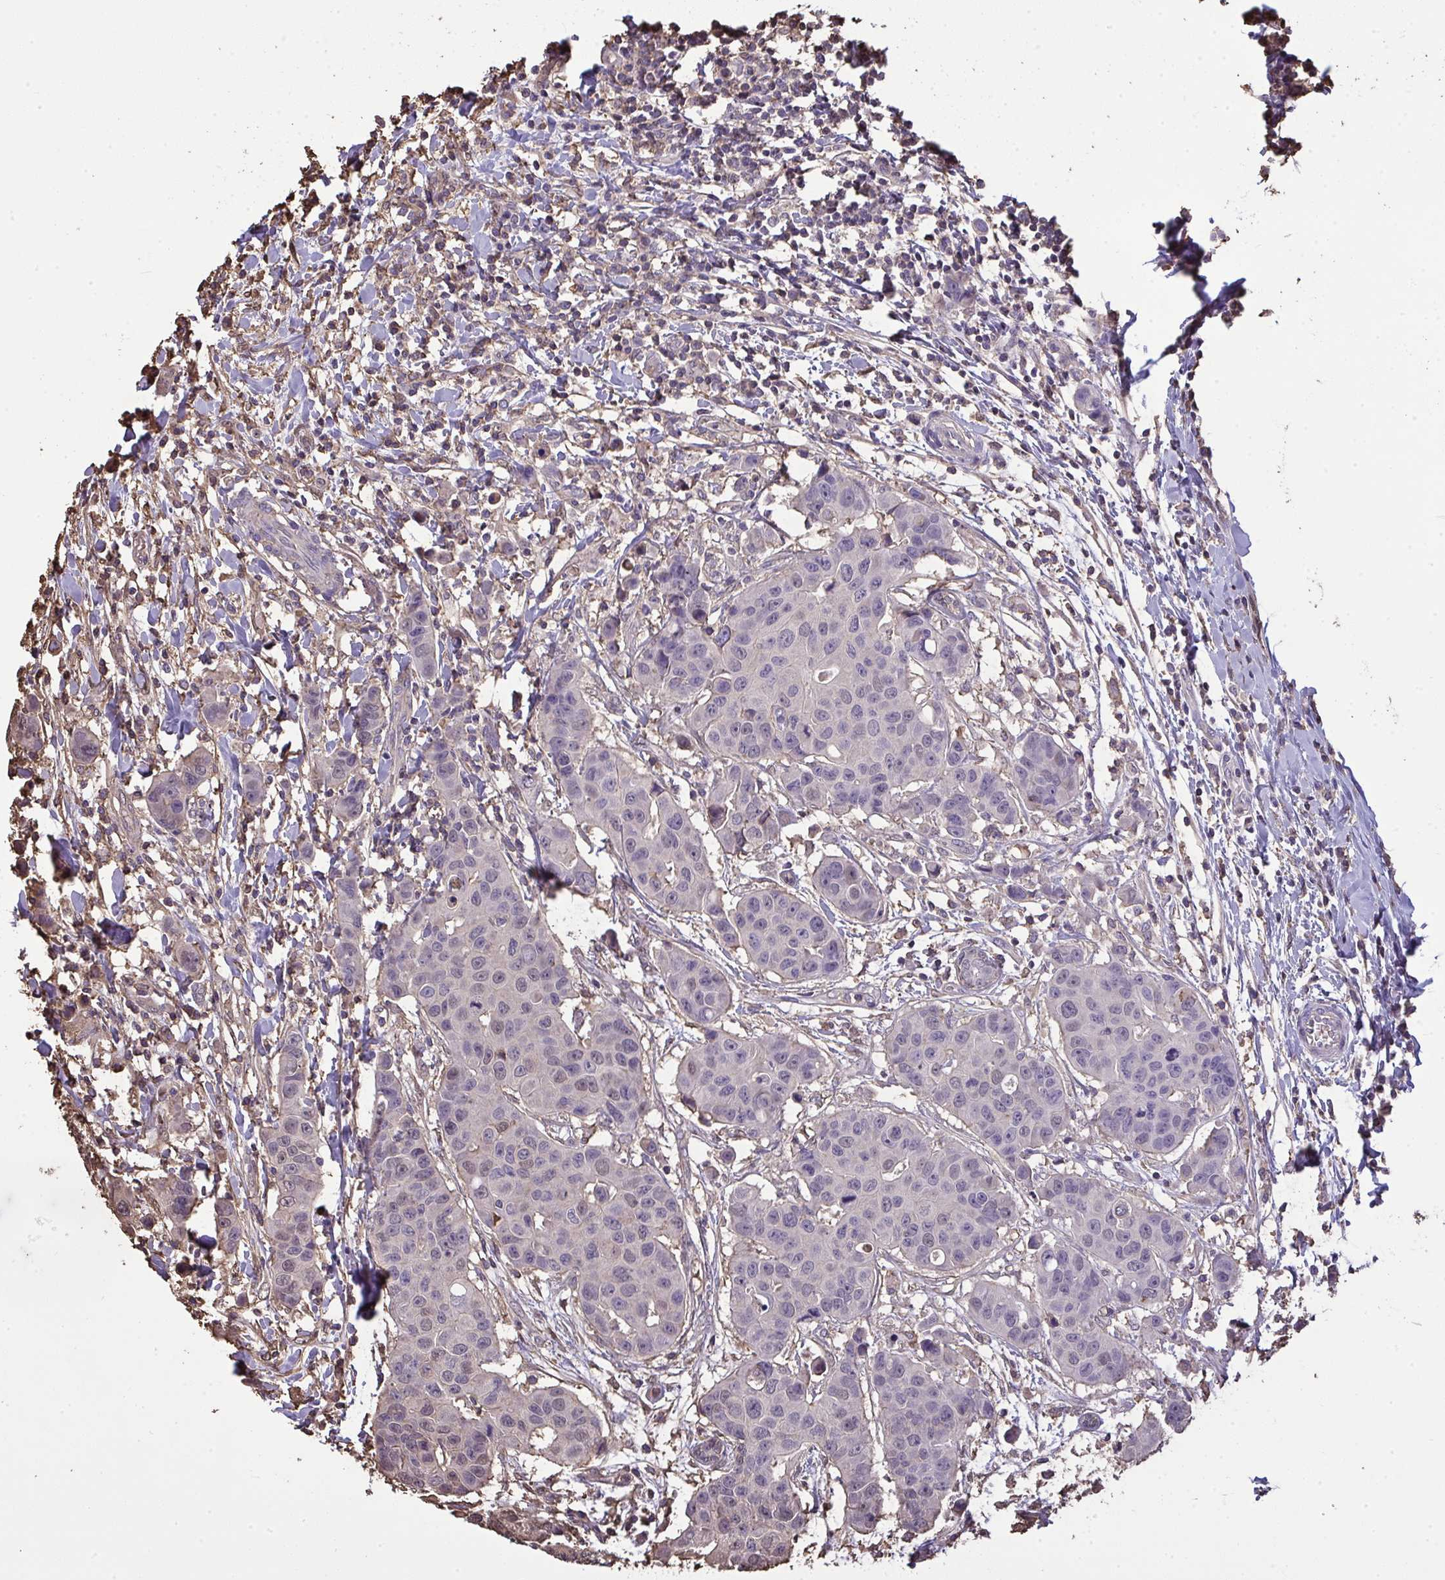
{"staining": {"intensity": "negative", "quantity": "none", "location": "none"}, "tissue": "breast cancer", "cell_type": "Tumor cells", "image_type": "cancer", "snomed": [{"axis": "morphology", "description": "Duct carcinoma"}, {"axis": "topography", "description": "Breast"}], "caption": "This photomicrograph is of breast infiltrating ductal carcinoma stained with immunohistochemistry to label a protein in brown with the nuclei are counter-stained blue. There is no expression in tumor cells.", "gene": "ANXA5", "patient": {"sex": "female", "age": 24}}